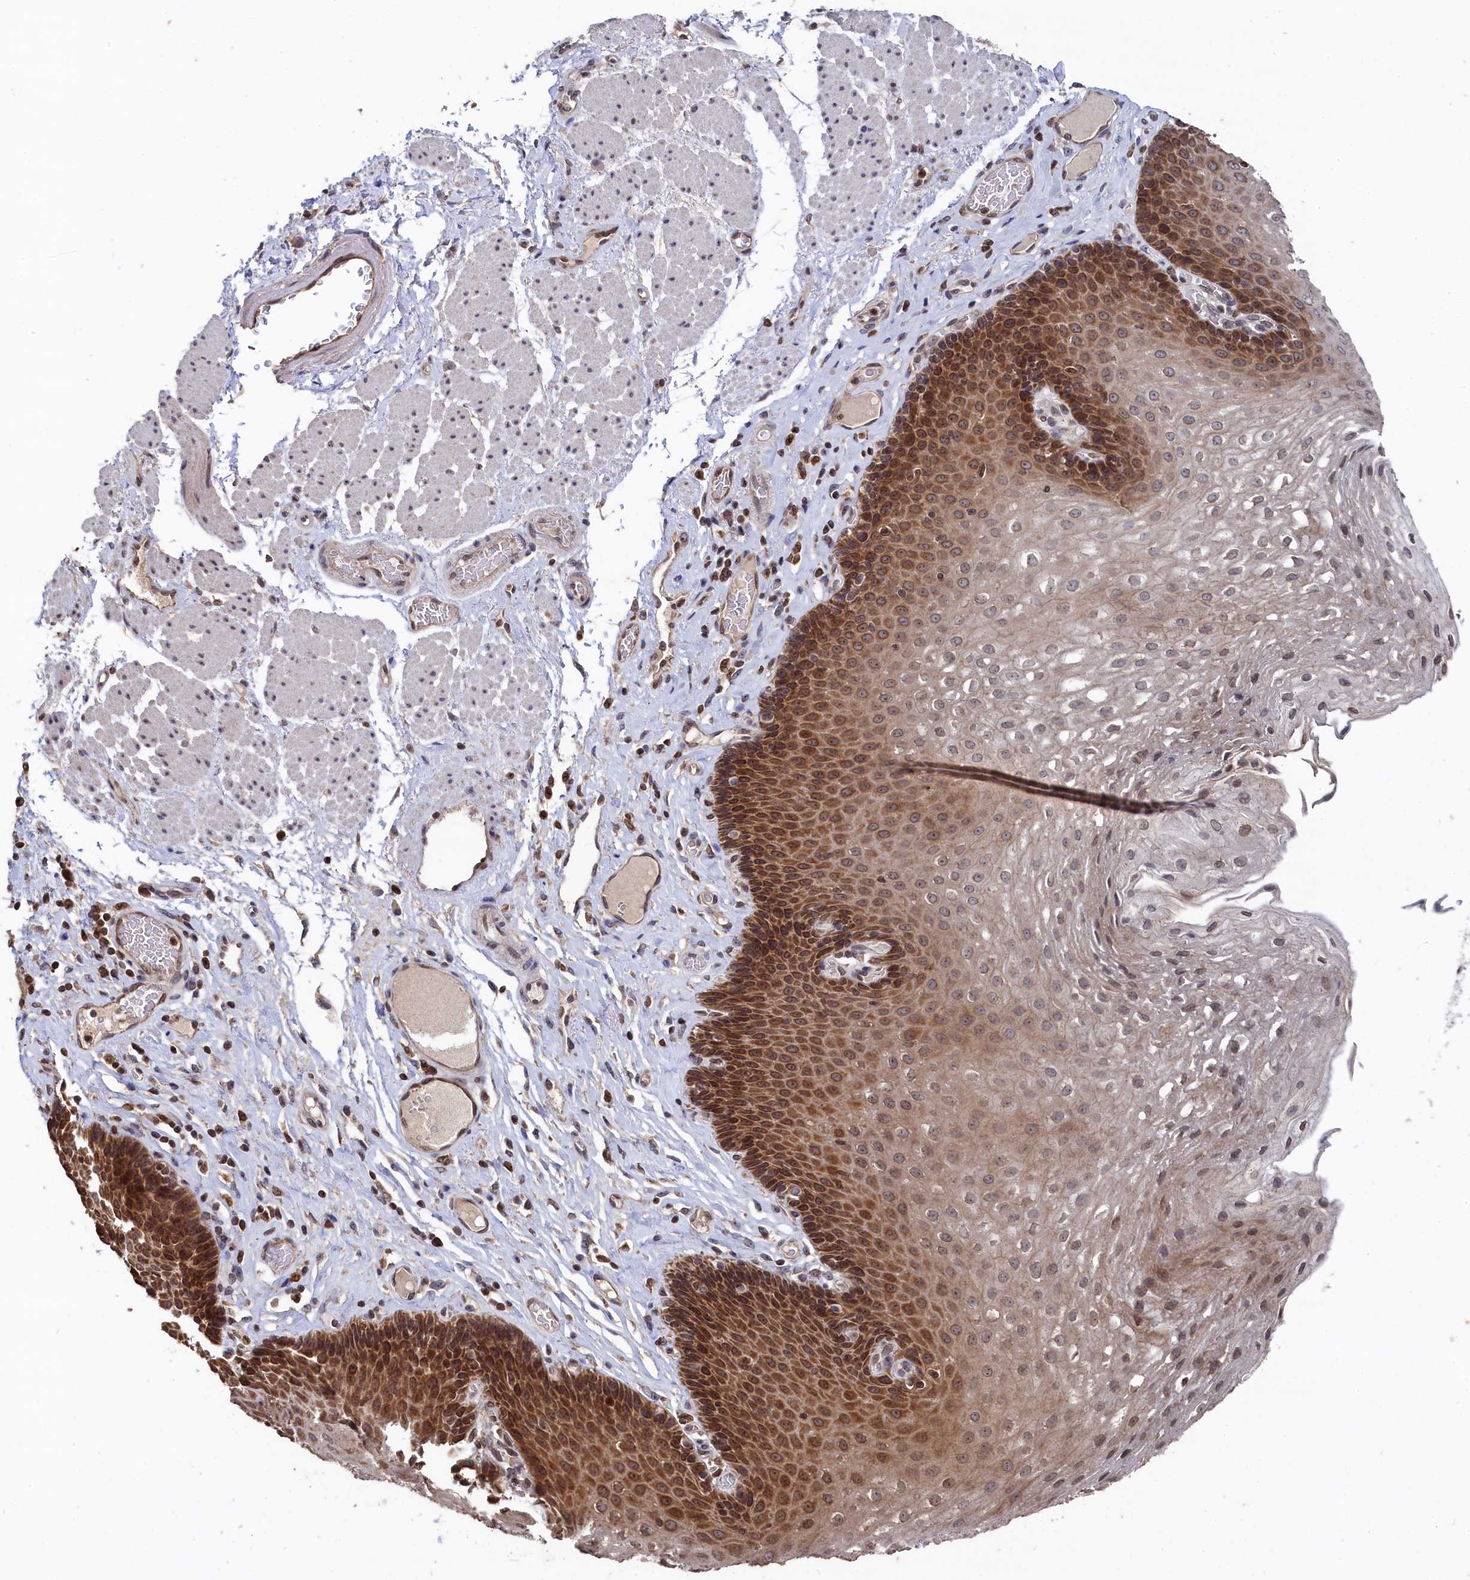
{"staining": {"intensity": "moderate", "quantity": ">75%", "location": "cytoplasmic/membranous,nuclear"}, "tissue": "esophagus", "cell_type": "Squamous epithelial cells", "image_type": "normal", "snomed": [{"axis": "morphology", "description": "Normal tissue, NOS"}, {"axis": "topography", "description": "Esophagus"}], "caption": "A micrograph showing moderate cytoplasmic/membranous,nuclear expression in approximately >75% of squamous epithelial cells in unremarkable esophagus, as visualized by brown immunohistochemical staining.", "gene": "ANKEF1", "patient": {"sex": "female", "age": 66}}